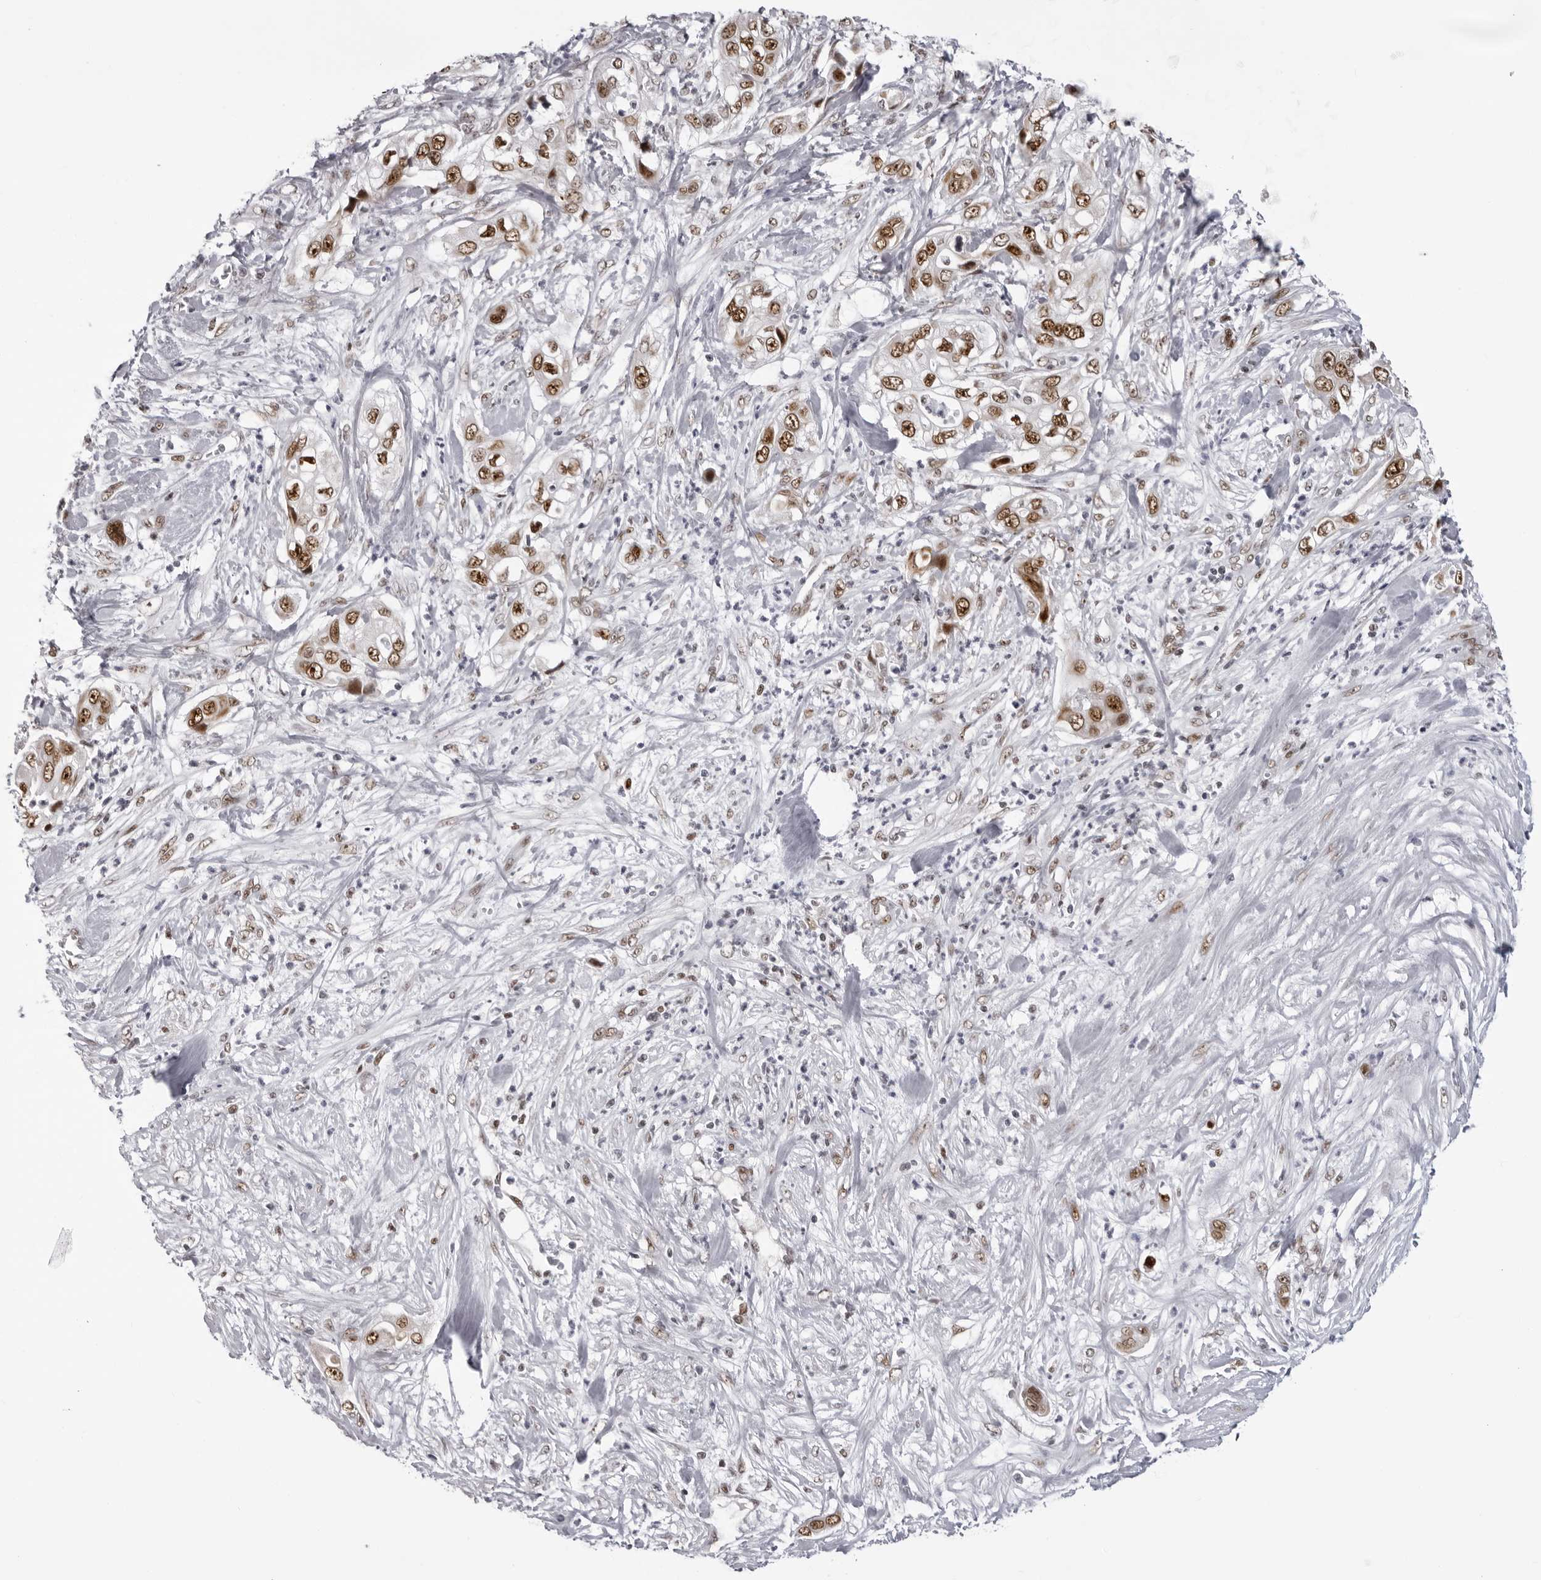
{"staining": {"intensity": "moderate", "quantity": ">75%", "location": "nuclear"}, "tissue": "pancreatic cancer", "cell_type": "Tumor cells", "image_type": "cancer", "snomed": [{"axis": "morphology", "description": "Adenocarcinoma, NOS"}, {"axis": "topography", "description": "Pancreas"}], "caption": "The micrograph shows immunohistochemical staining of pancreatic cancer. There is moderate nuclear staining is seen in about >75% of tumor cells. (Stains: DAB (3,3'-diaminobenzidine) in brown, nuclei in blue, Microscopy: brightfield microscopy at high magnification).", "gene": "HEXIM2", "patient": {"sex": "female", "age": 78}}